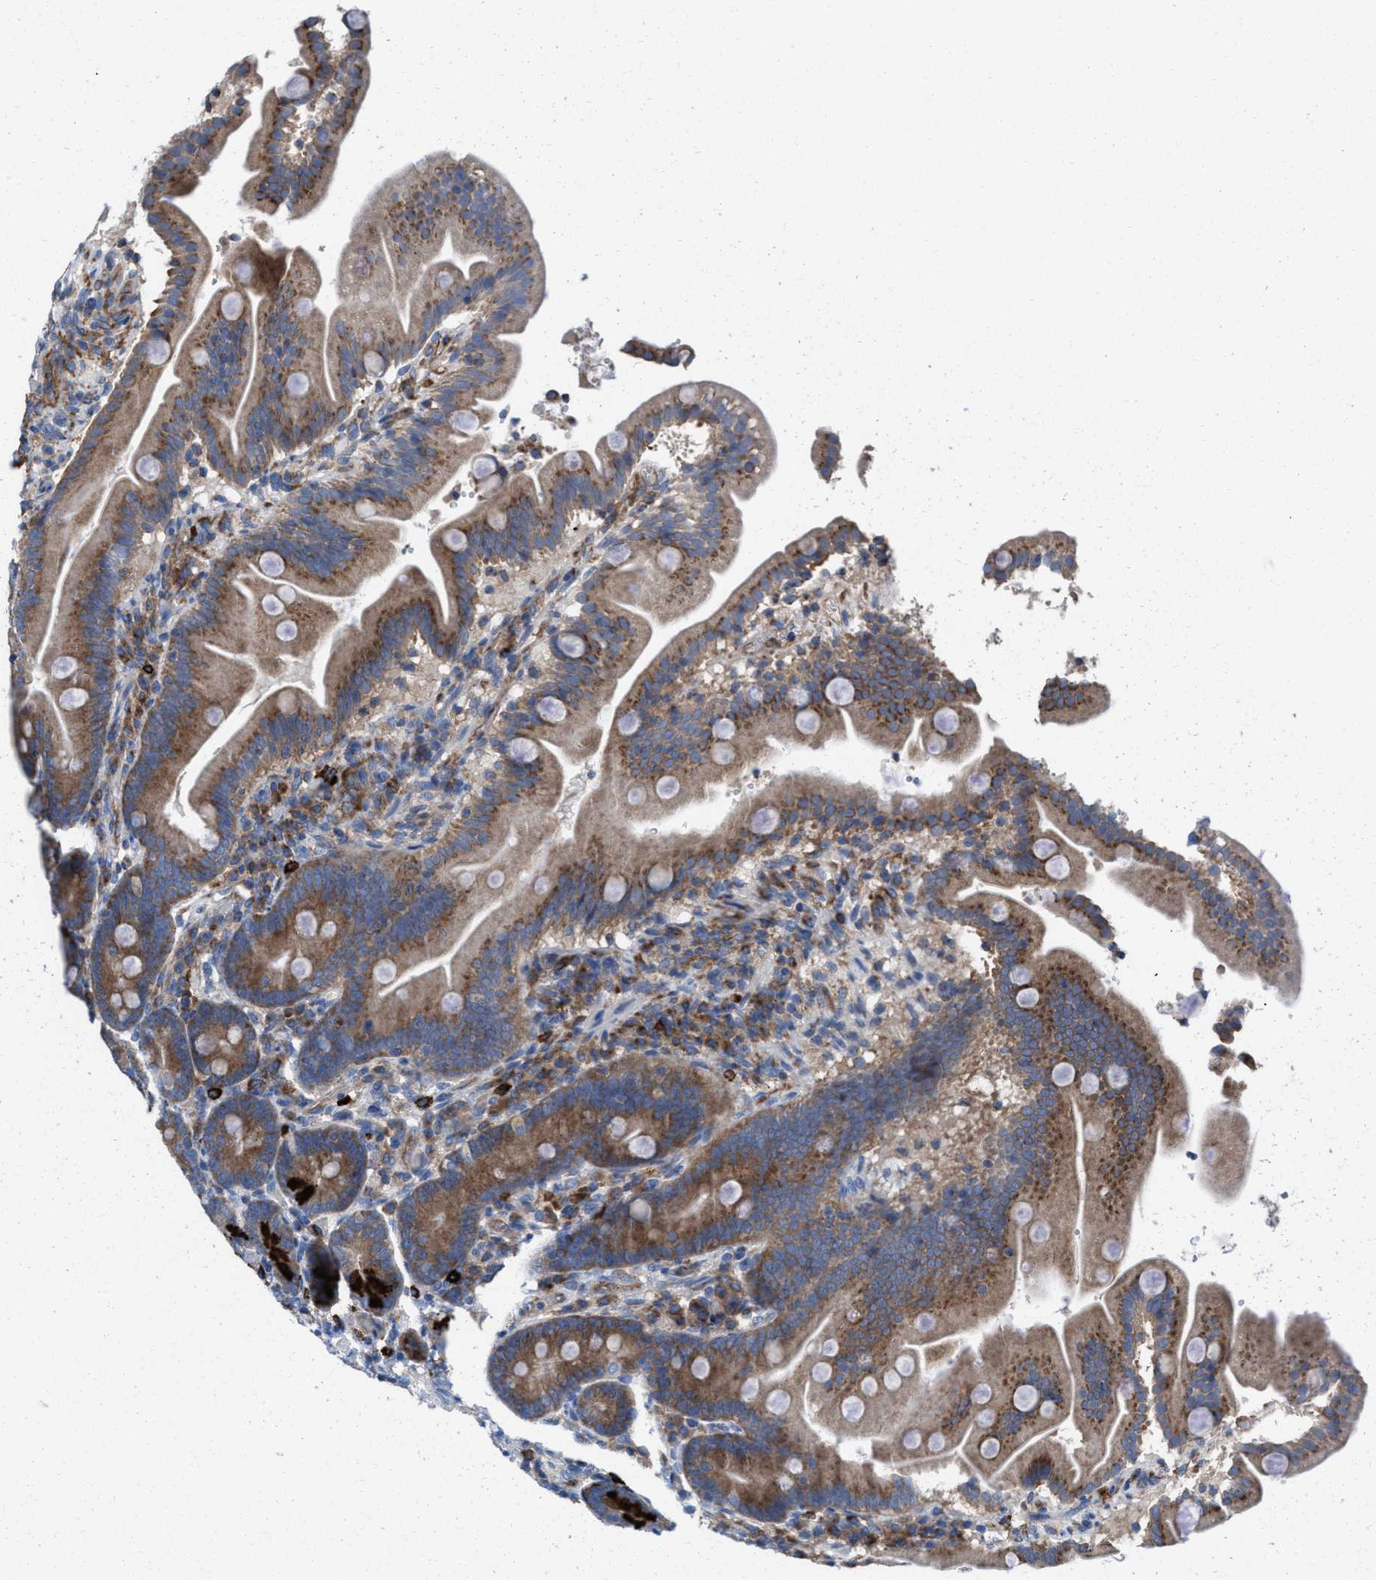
{"staining": {"intensity": "strong", "quantity": ">75%", "location": "cytoplasmic/membranous"}, "tissue": "duodenum", "cell_type": "Glandular cells", "image_type": "normal", "snomed": [{"axis": "morphology", "description": "Normal tissue, NOS"}, {"axis": "topography", "description": "Duodenum"}], "caption": "IHC (DAB) staining of normal human duodenum exhibits strong cytoplasmic/membranous protein expression in about >75% of glandular cells.", "gene": "NYAP1", "patient": {"sex": "male", "age": 54}}